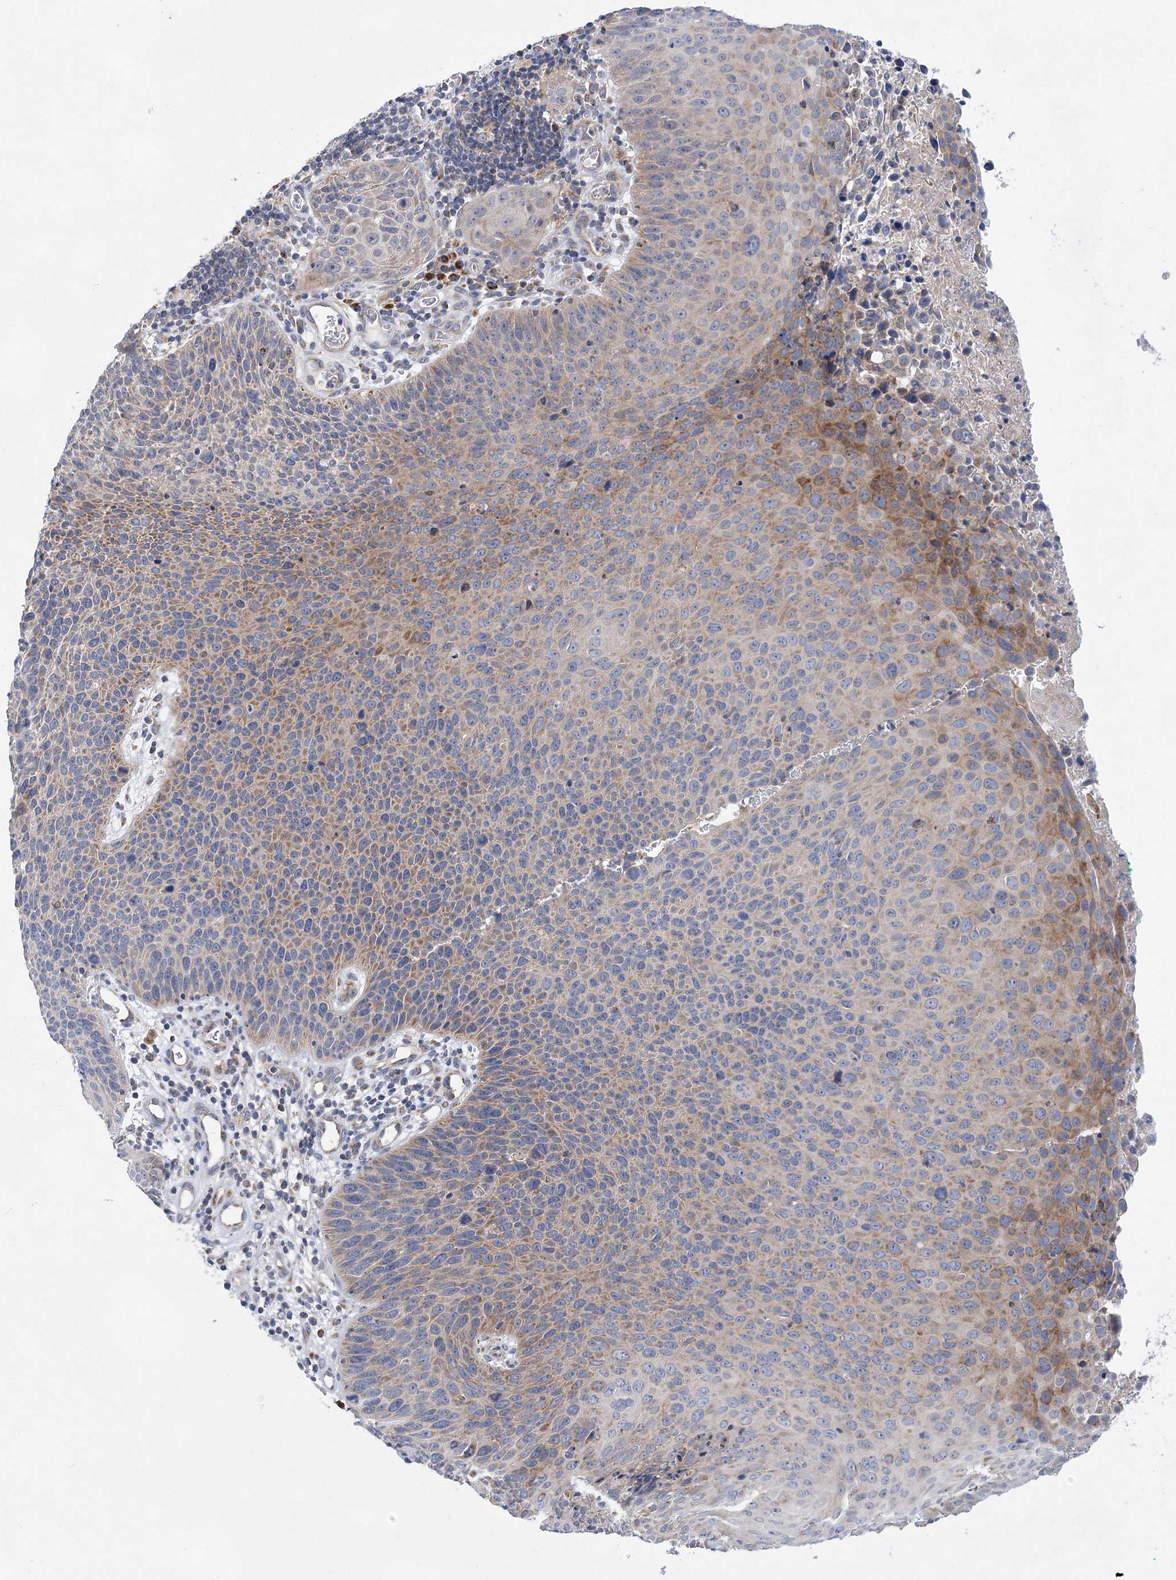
{"staining": {"intensity": "moderate", "quantity": "<25%", "location": "cytoplasmic/membranous"}, "tissue": "cervical cancer", "cell_type": "Tumor cells", "image_type": "cancer", "snomed": [{"axis": "morphology", "description": "Squamous cell carcinoma, NOS"}, {"axis": "topography", "description": "Cervix"}], "caption": "A micrograph of human cervical cancer stained for a protein exhibits moderate cytoplasmic/membranous brown staining in tumor cells.", "gene": "TRAPPC13", "patient": {"sex": "female", "age": 55}}